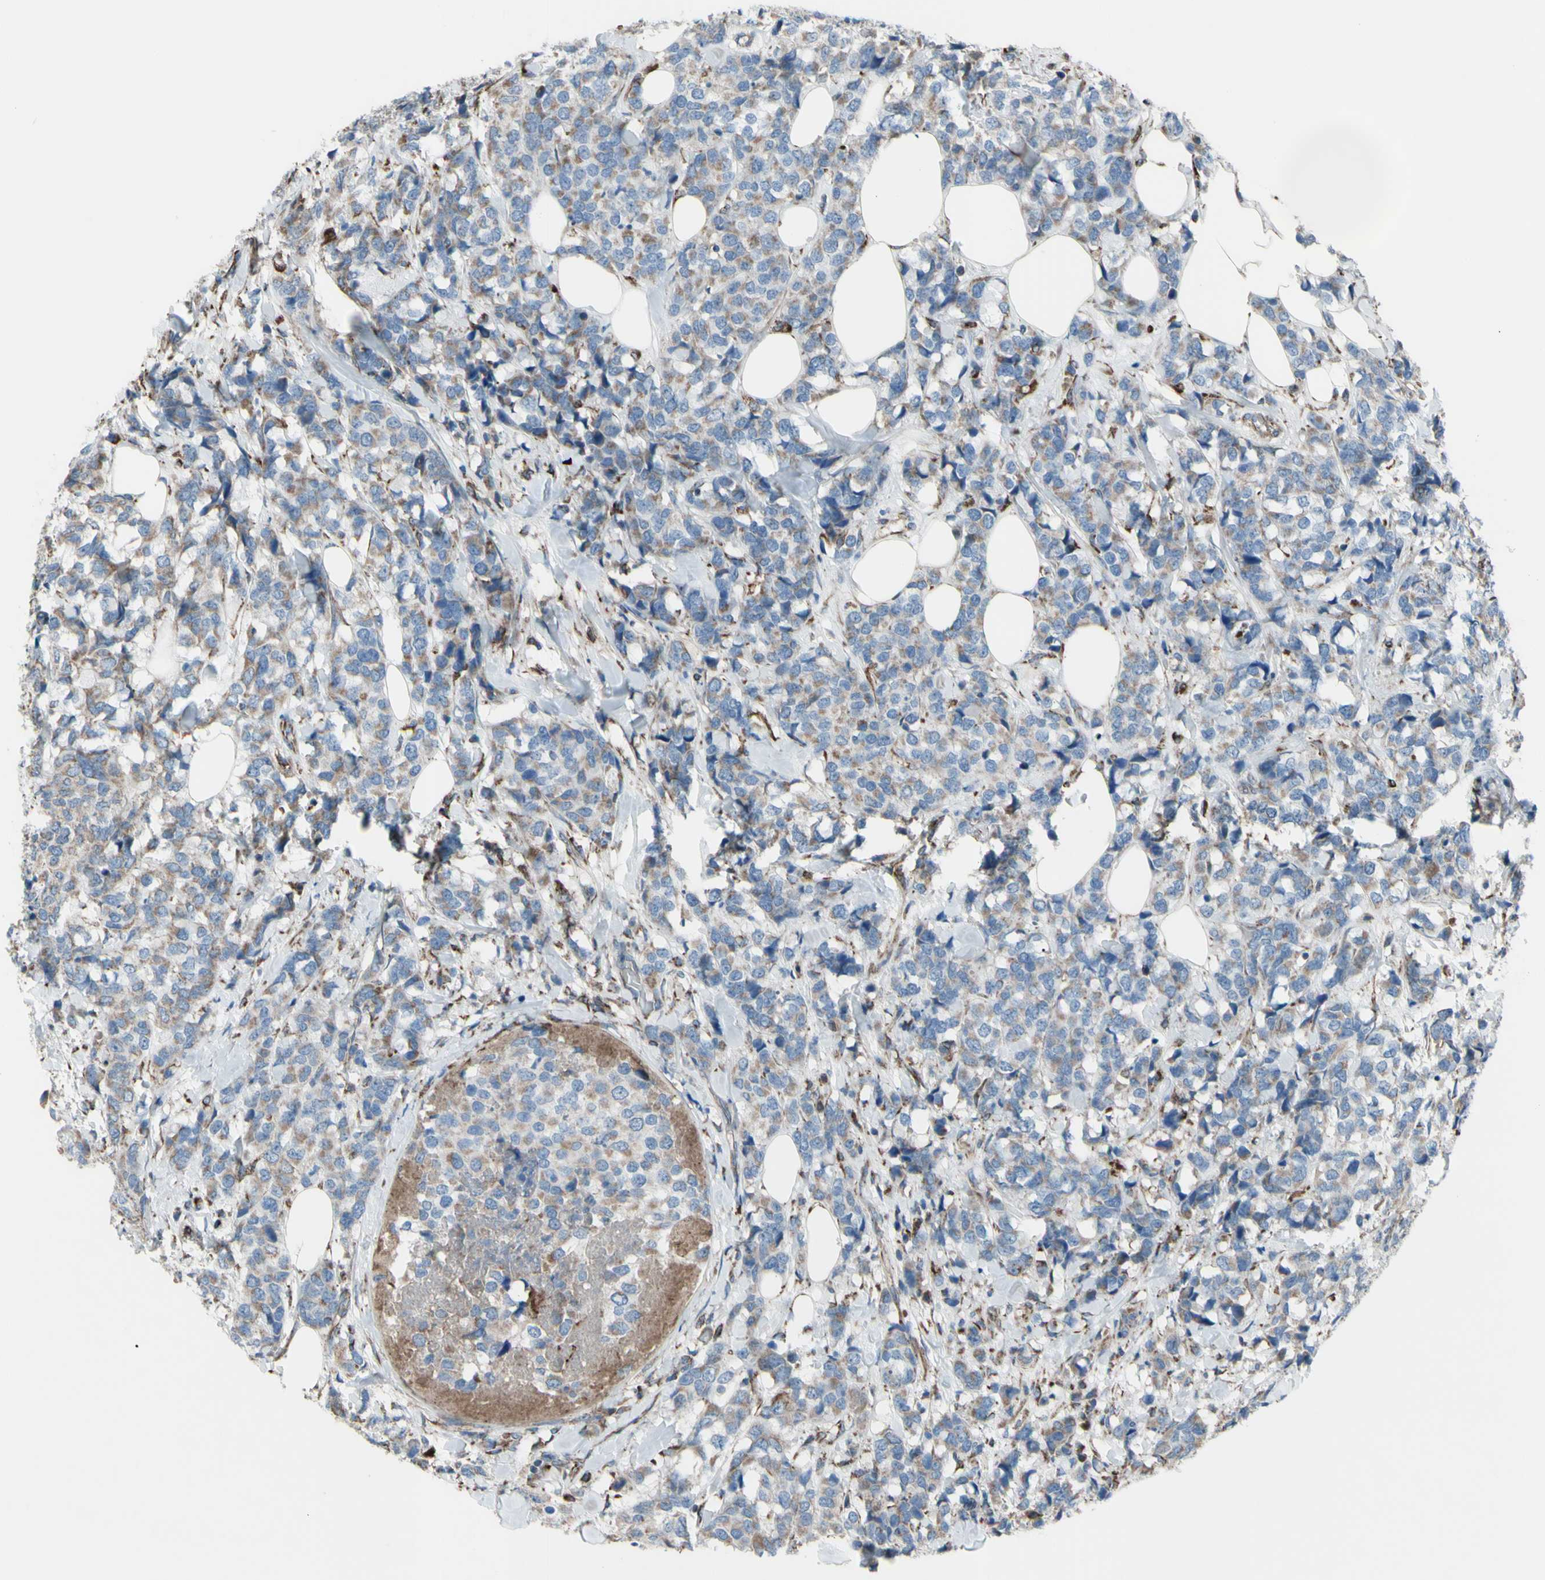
{"staining": {"intensity": "weak", "quantity": "25%-75%", "location": "cytoplasmic/membranous"}, "tissue": "breast cancer", "cell_type": "Tumor cells", "image_type": "cancer", "snomed": [{"axis": "morphology", "description": "Lobular carcinoma"}, {"axis": "topography", "description": "Breast"}], "caption": "Breast cancer stained with immunohistochemistry (IHC) displays weak cytoplasmic/membranous staining in about 25%-75% of tumor cells. (DAB (3,3'-diaminobenzidine) IHC, brown staining for protein, blue staining for nuclei).", "gene": "EMC7", "patient": {"sex": "female", "age": 59}}